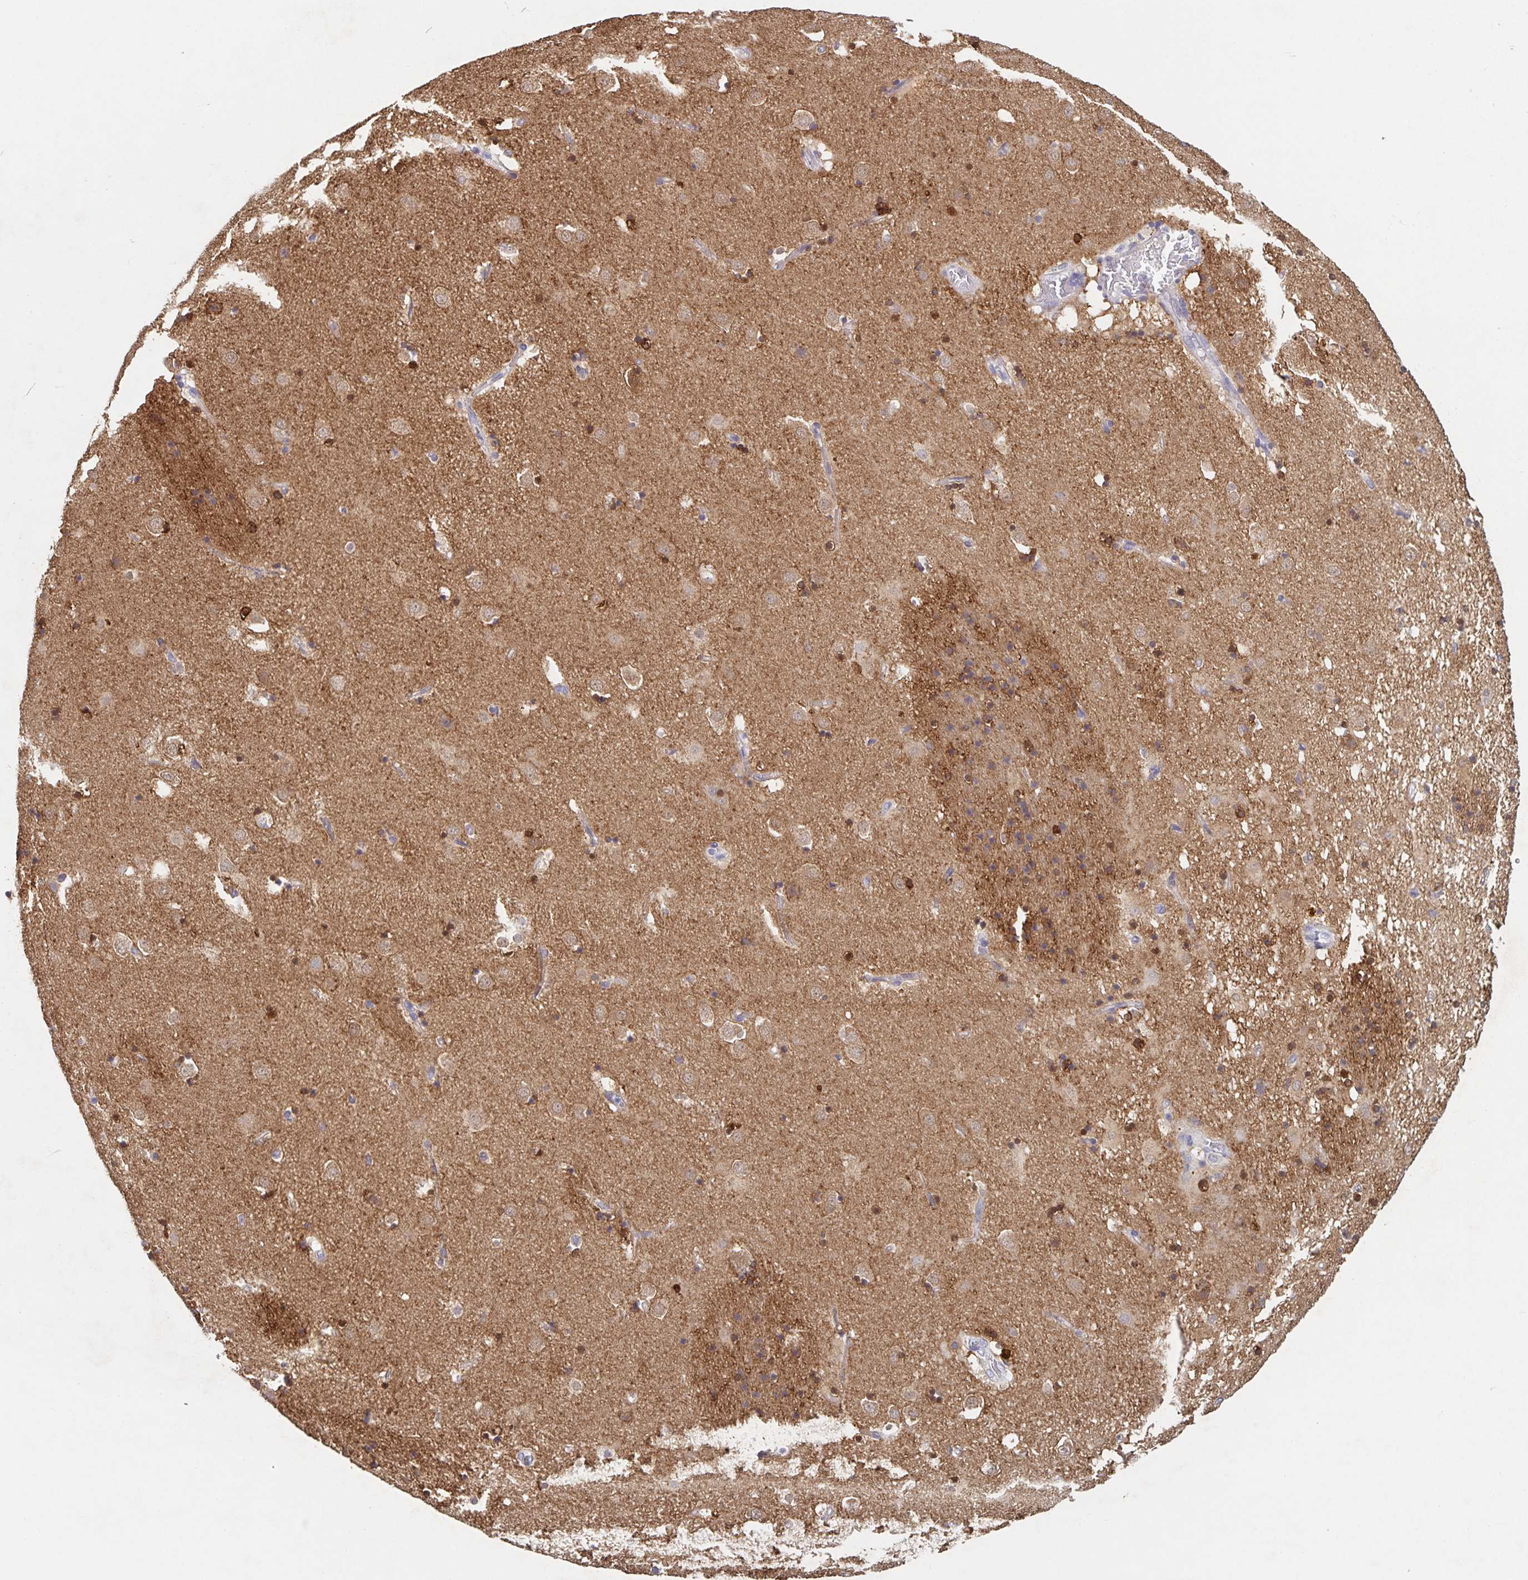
{"staining": {"intensity": "strong", "quantity": "<25%", "location": "cytoplasmic/membranous"}, "tissue": "caudate", "cell_type": "Glial cells", "image_type": "normal", "snomed": [{"axis": "morphology", "description": "Normal tissue, NOS"}, {"axis": "topography", "description": "Lateral ventricle wall"}], "caption": "Normal caudate demonstrates strong cytoplasmic/membranous expression in about <25% of glial cells (DAB = brown stain, brightfield microscopy at high magnification)..", "gene": "CDC42BPG", "patient": {"sex": "male", "age": 58}}